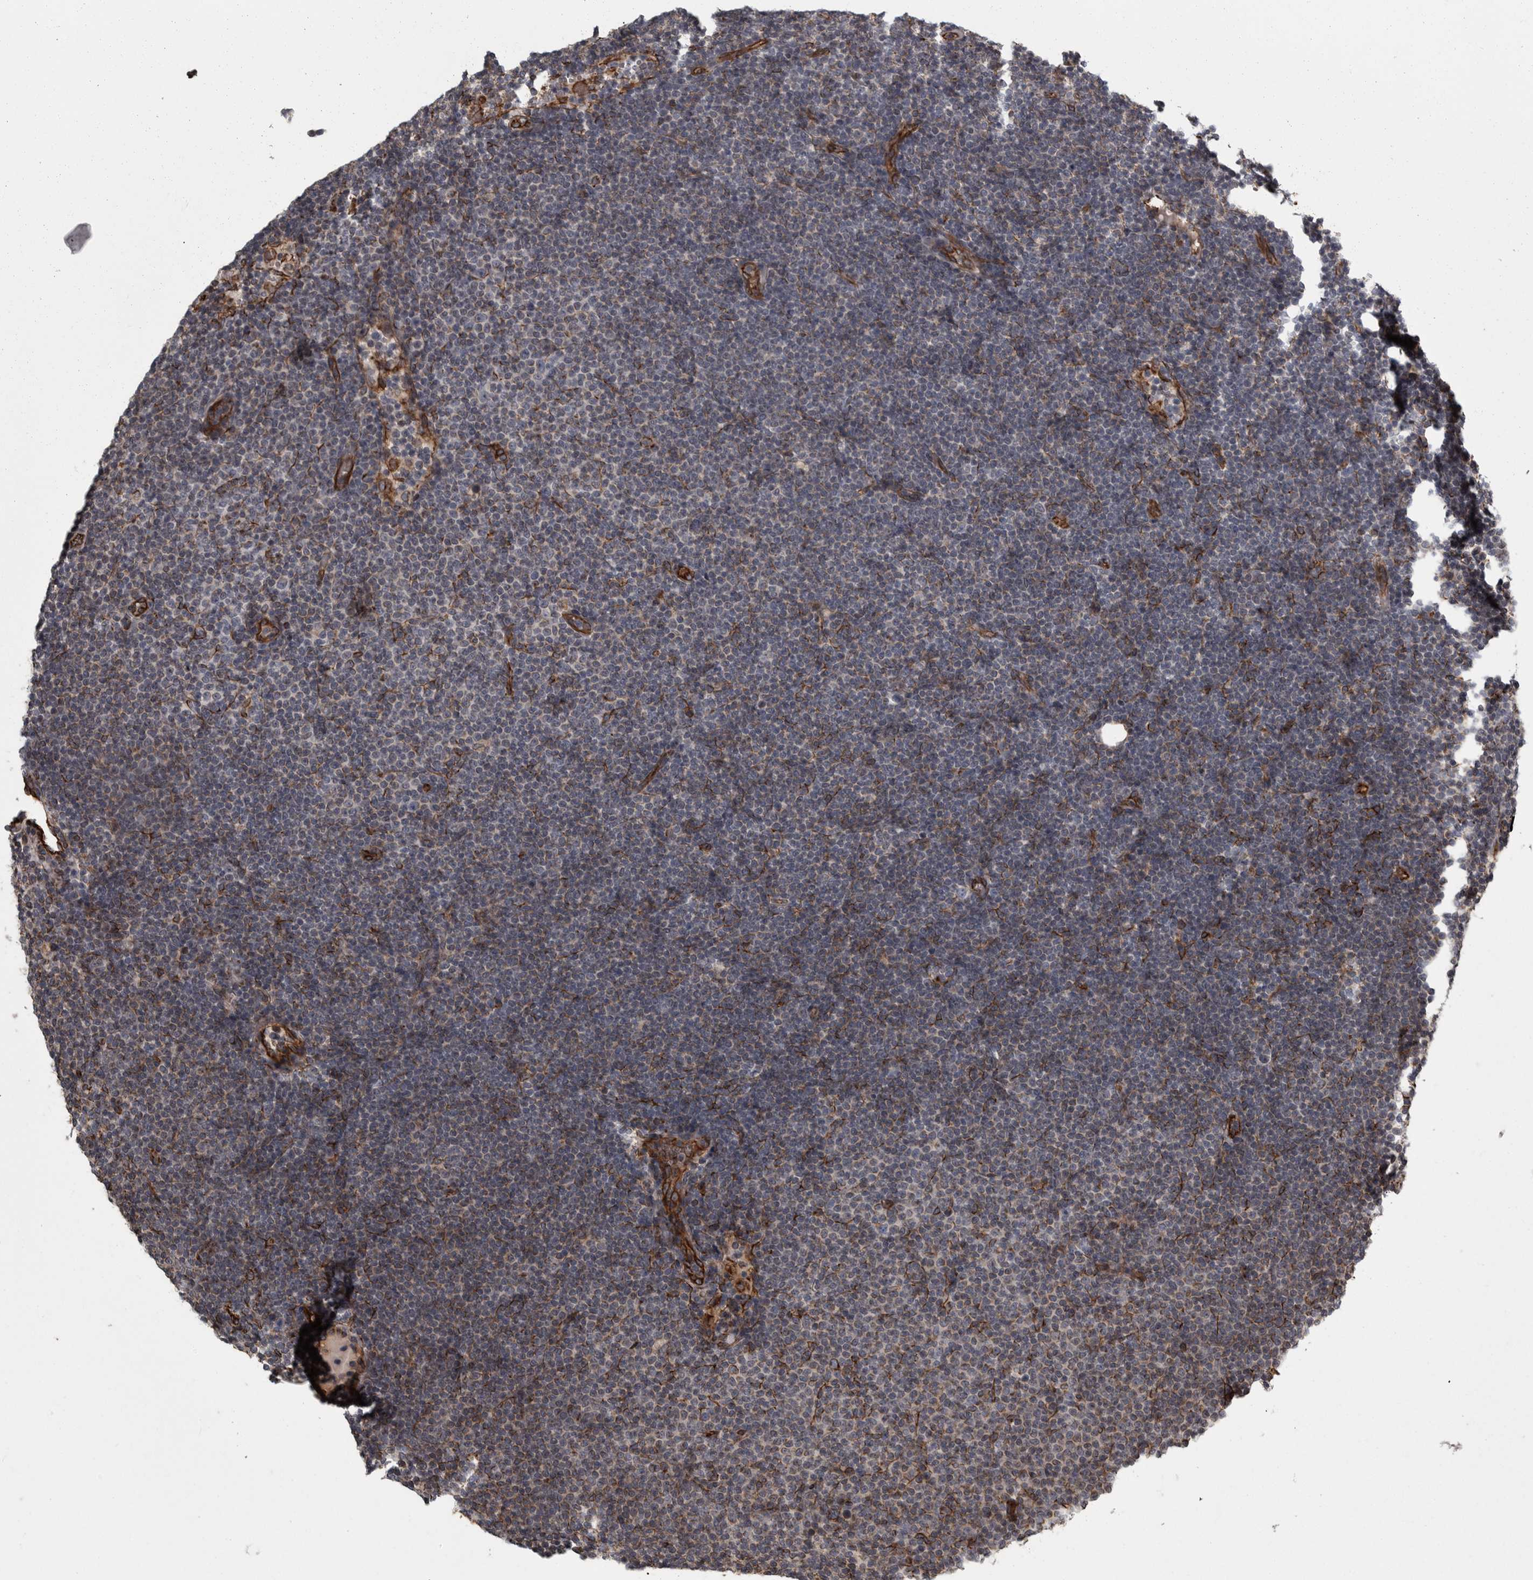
{"staining": {"intensity": "negative", "quantity": "none", "location": "none"}, "tissue": "lymphoma", "cell_type": "Tumor cells", "image_type": "cancer", "snomed": [{"axis": "morphology", "description": "Malignant lymphoma, non-Hodgkin's type, Low grade"}, {"axis": "topography", "description": "Lymph node"}], "caption": "IHC image of neoplastic tissue: human lymphoma stained with DAB (3,3'-diaminobenzidine) displays no significant protein positivity in tumor cells. The staining is performed using DAB (3,3'-diaminobenzidine) brown chromogen with nuclei counter-stained in using hematoxylin.", "gene": "FAAP100", "patient": {"sex": "female", "age": 53}}